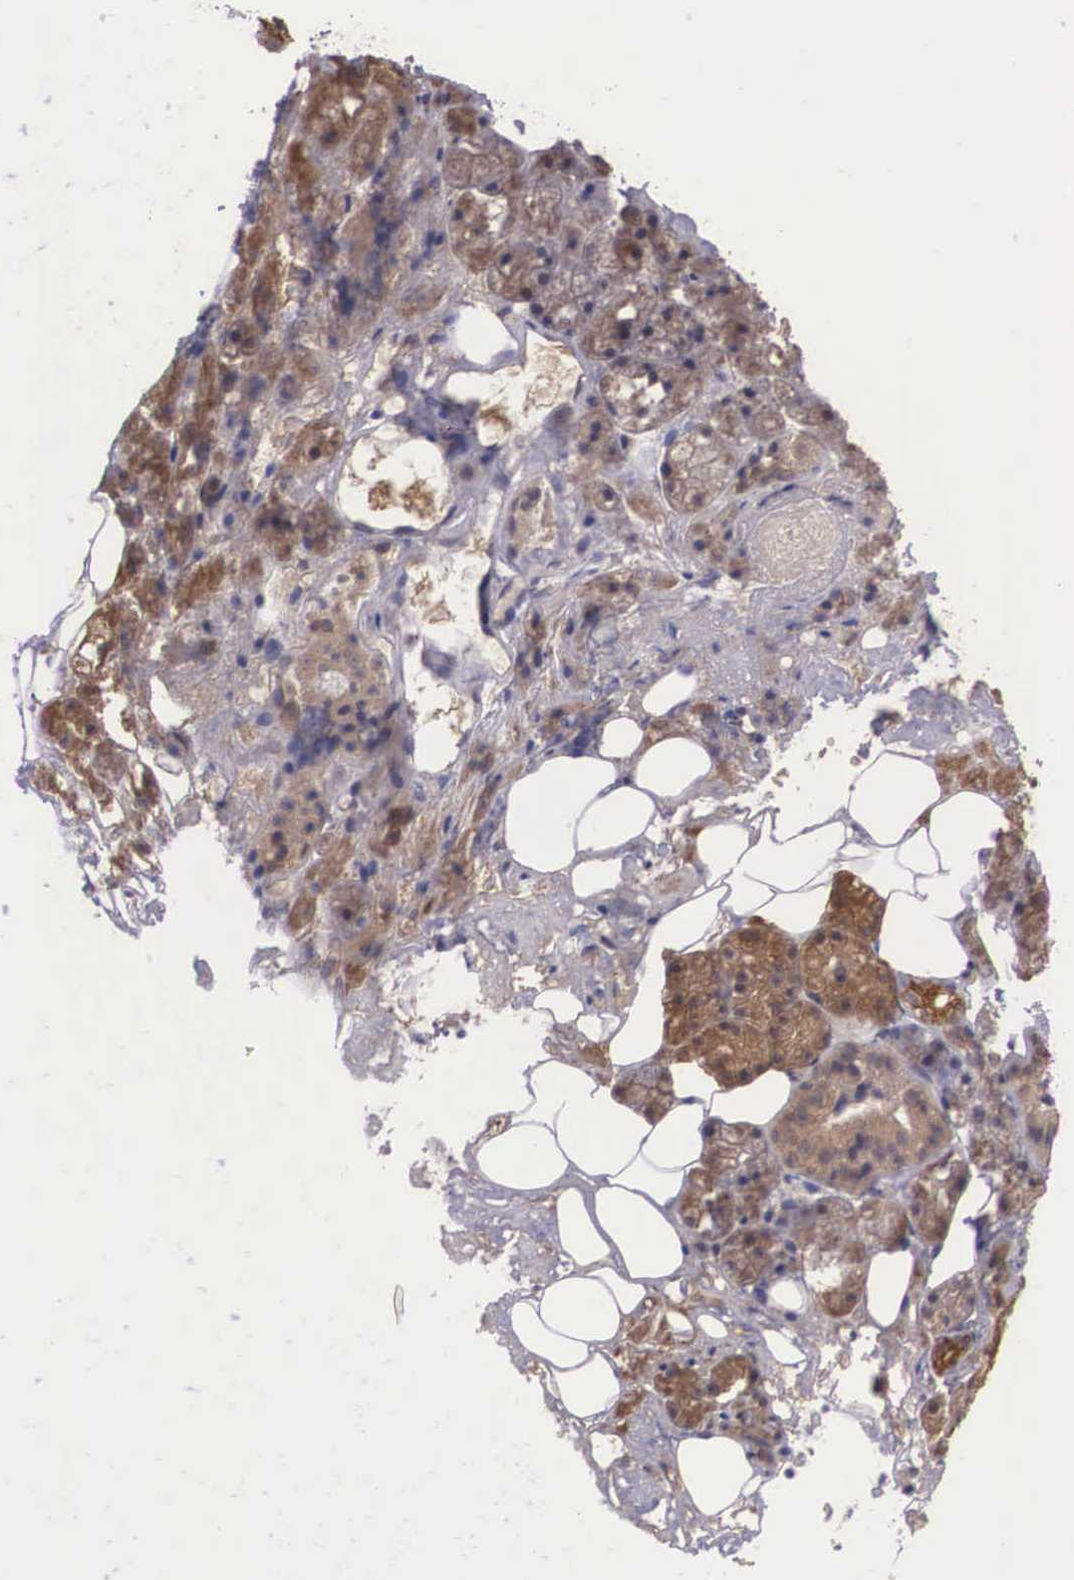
{"staining": {"intensity": "moderate", "quantity": ">75%", "location": "cytoplasmic/membranous"}, "tissue": "salivary gland", "cell_type": "Glandular cells", "image_type": "normal", "snomed": [{"axis": "morphology", "description": "Normal tissue, NOS"}, {"axis": "topography", "description": "Salivary gland"}], "caption": "Immunohistochemistry (IHC) (DAB) staining of unremarkable human salivary gland exhibits moderate cytoplasmic/membranous protein expression in about >75% of glandular cells. Nuclei are stained in blue.", "gene": "VASH1", "patient": {"sex": "female", "age": 55}}